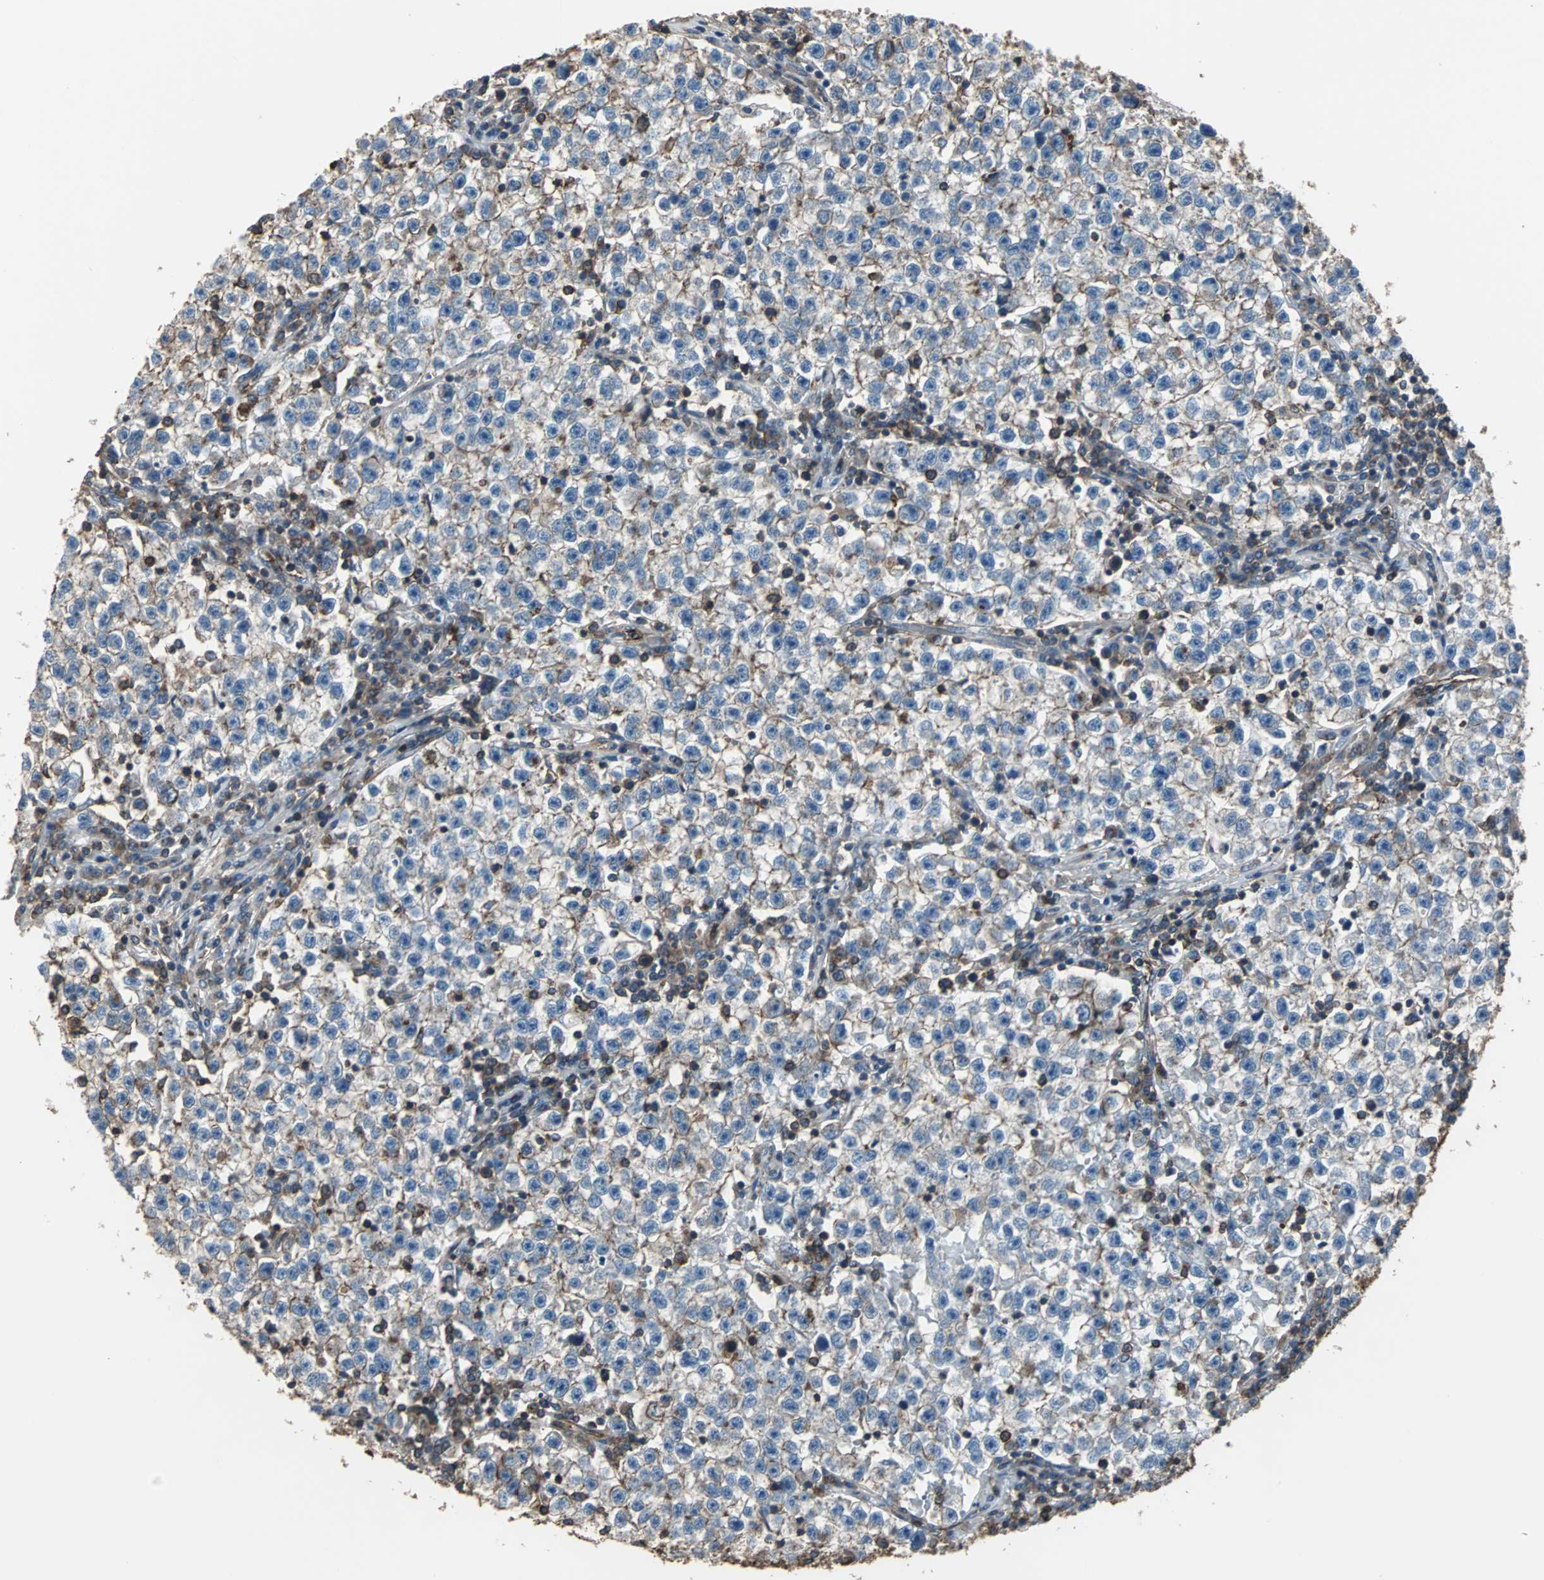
{"staining": {"intensity": "weak", "quantity": "25%-75%", "location": "cytoplasmic/membranous"}, "tissue": "testis cancer", "cell_type": "Tumor cells", "image_type": "cancer", "snomed": [{"axis": "morphology", "description": "Seminoma, NOS"}, {"axis": "topography", "description": "Testis"}], "caption": "There is low levels of weak cytoplasmic/membranous positivity in tumor cells of seminoma (testis), as demonstrated by immunohistochemical staining (brown color).", "gene": "ACTN1", "patient": {"sex": "male", "age": 22}}